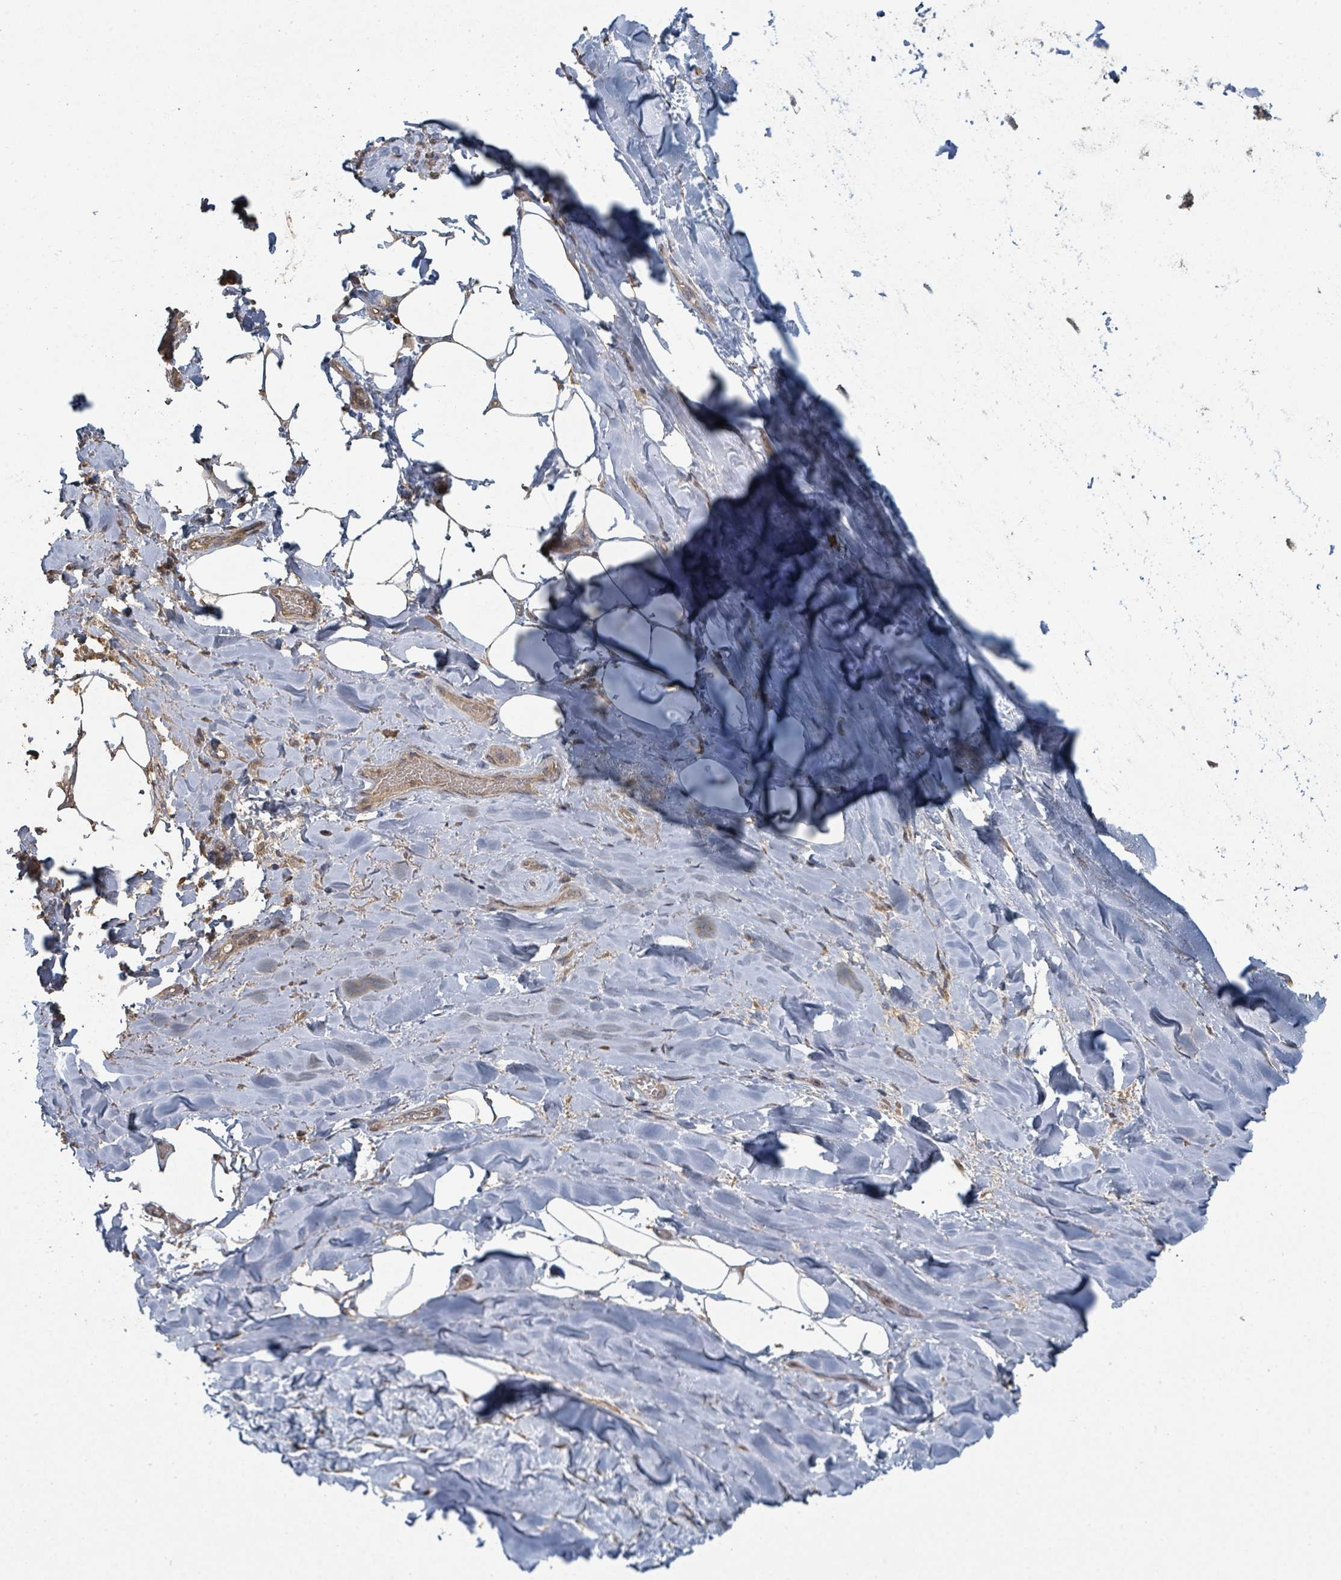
{"staining": {"intensity": "weak", "quantity": ">75%", "location": "cytoplasmic/membranous"}, "tissue": "adipose tissue", "cell_type": "Adipocytes", "image_type": "normal", "snomed": [{"axis": "morphology", "description": "Normal tissue, NOS"}, {"axis": "topography", "description": "Lymph node"}, {"axis": "topography", "description": "Cartilage tissue"}, {"axis": "topography", "description": "Bronchus"}], "caption": "Weak cytoplasmic/membranous protein expression is appreciated in approximately >75% of adipocytes in adipose tissue. (Brightfield microscopy of DAB IHC at high magnification).", "gene": "WDFY1", "patient": {"sex": "male", "age": 63}}